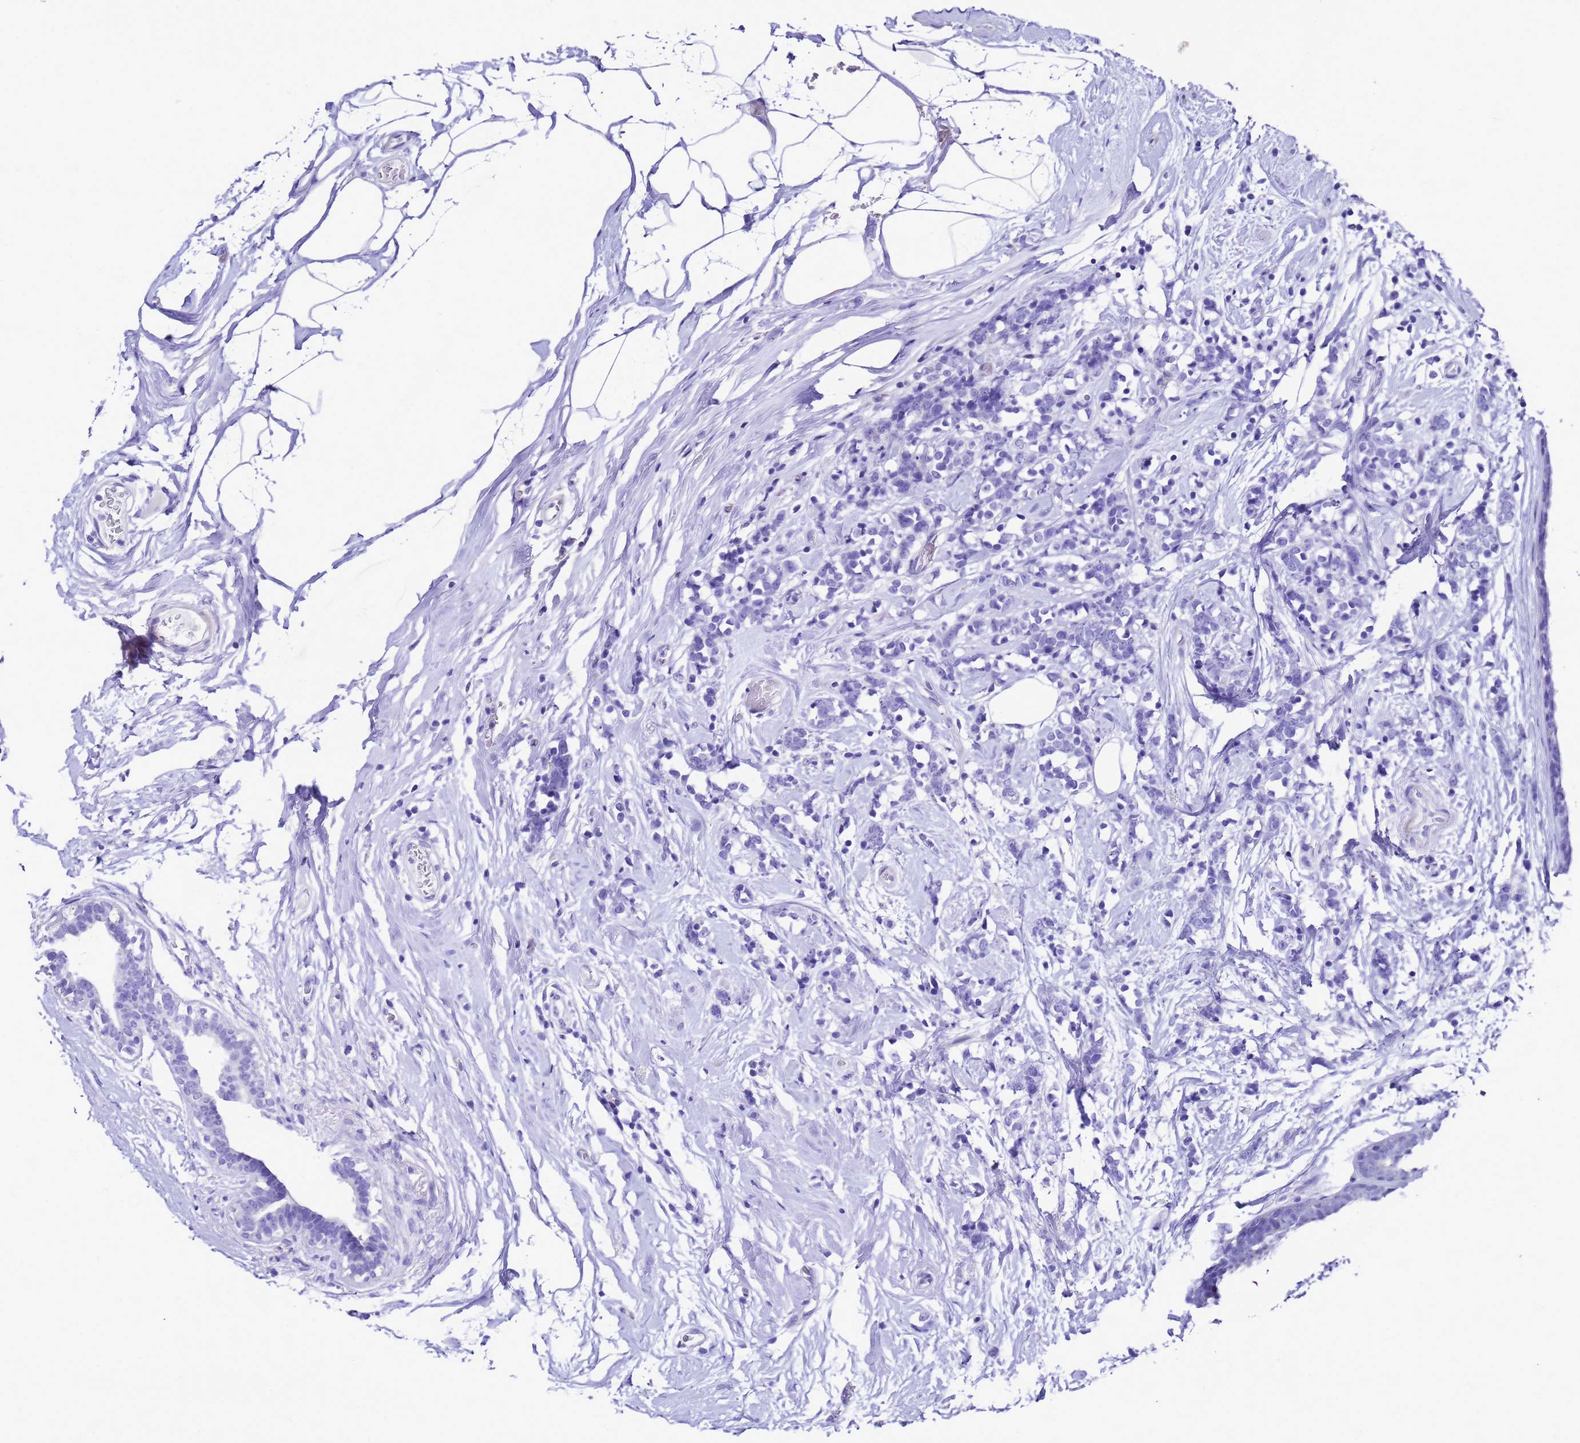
{"staining": {"intensity": "negative", "quantity": "none", "location": "none"}, "tissue": "breast cancer", "cell_type": "Tumor cells", "image_type": "cancer", "snomed": [{"axis": "morphology", "description": "Lobular carcinoma"}, {"axis": "topography", "description": "Breast"}], "caption": "Immunohistochemical staining of human breast cancer displays no significant expression in tumor cells. (DAB (3,3'-diaminobenzidine) immunohistochemistry (IHC) visualized using brightfield microscopy, high magnification).", "gene": "UGT2B10", "patient": {"sex": "female", "age": 58}}